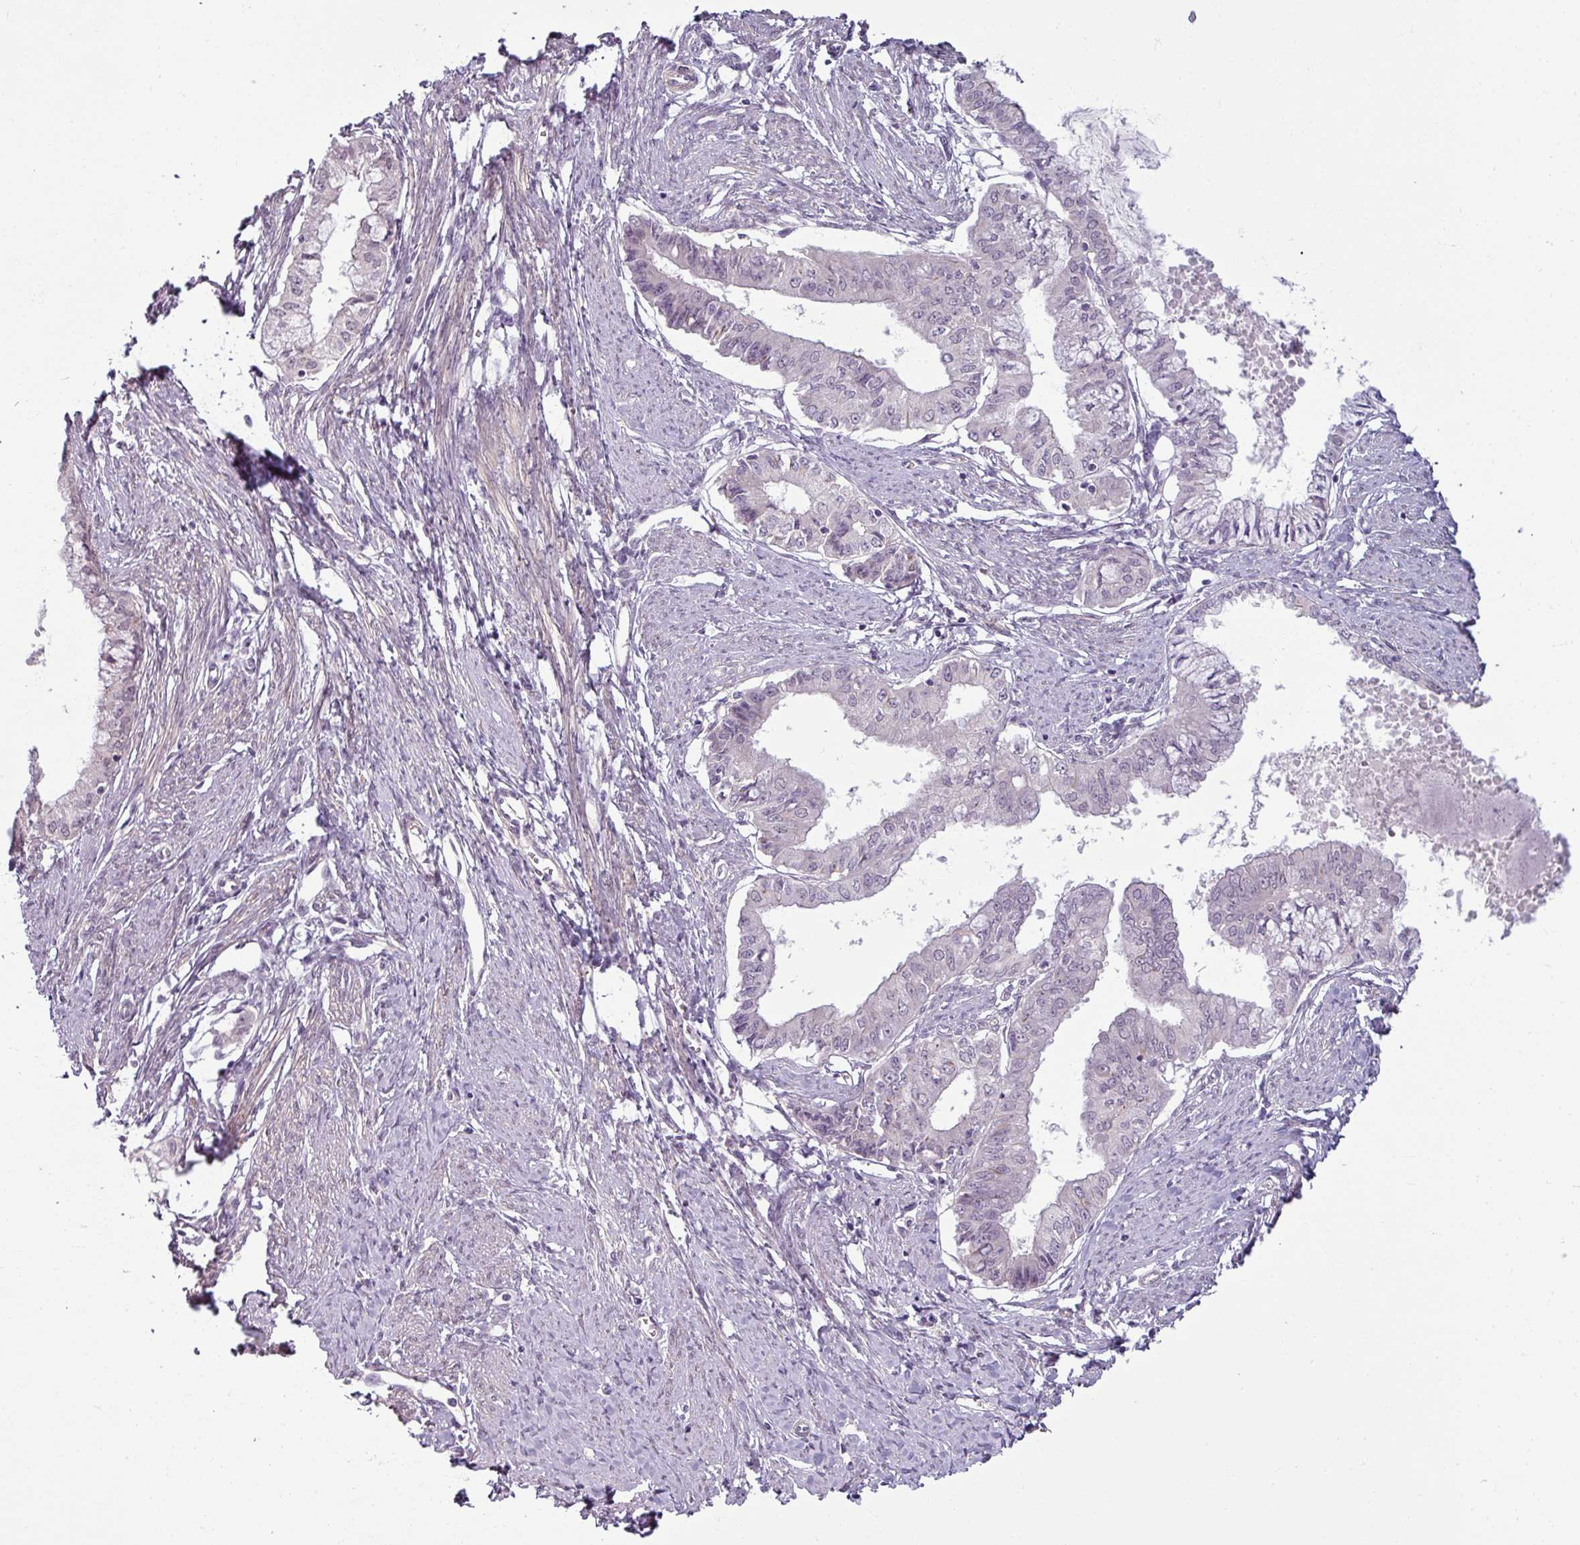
{"staining": {"intensity": "negative", "quantity": "none", "location": "none"}, "tissue": "endometrial cancer", "cell_type": "Tumor cells", "image_type": "cancer", "snomed": [{"axis": "morphology", "description": "Adenocarcinoma, NOS"}, {"axis": "topography", "description": "Endometrium"}], "caption": "Histopathology image shows no significant protein expression in tumor cells of endometrial adenocarcinoma.", "gene": "UVSSA", "patient": {"sex": "female", "age": 76}}